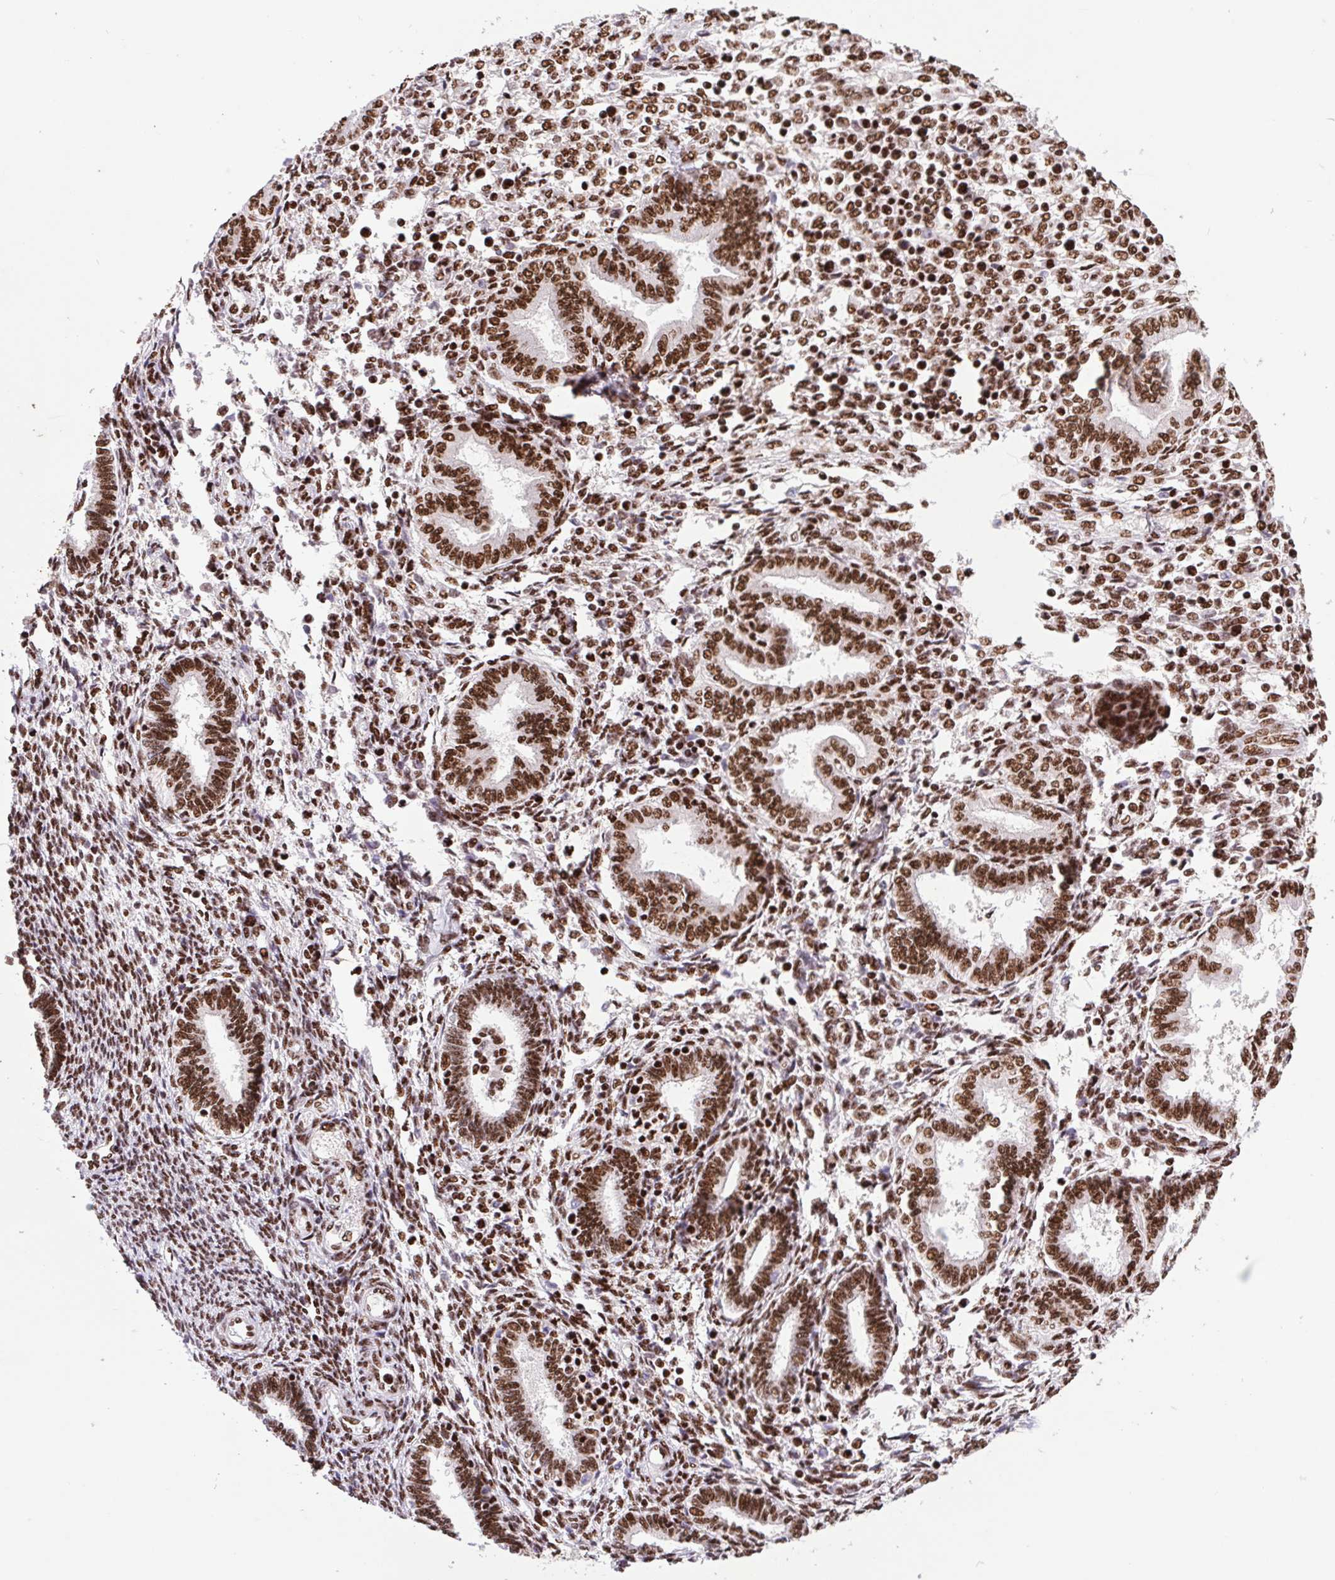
{"staining": {"intensity": "strong", "quantity": ">75%", "location": "nuclear"}, "tissue": "endometrium", "cell_type": "Cells in endometrial stroma", "image_type": "normal", "snomed": [{"axis": "morphology", "description": "Normal tissue, NOS"}, {"axis": "topography", "description": "Endometrium"}], "caption": "High-power microscopy captured an immunohistochemistry photomicrograph of benign endometrium, revealing strong nuclear staining in about >75% of cells in endometrial stroma.", "gene": "LDLRAD4", "patient": {"sex": "female", "age": 42}}